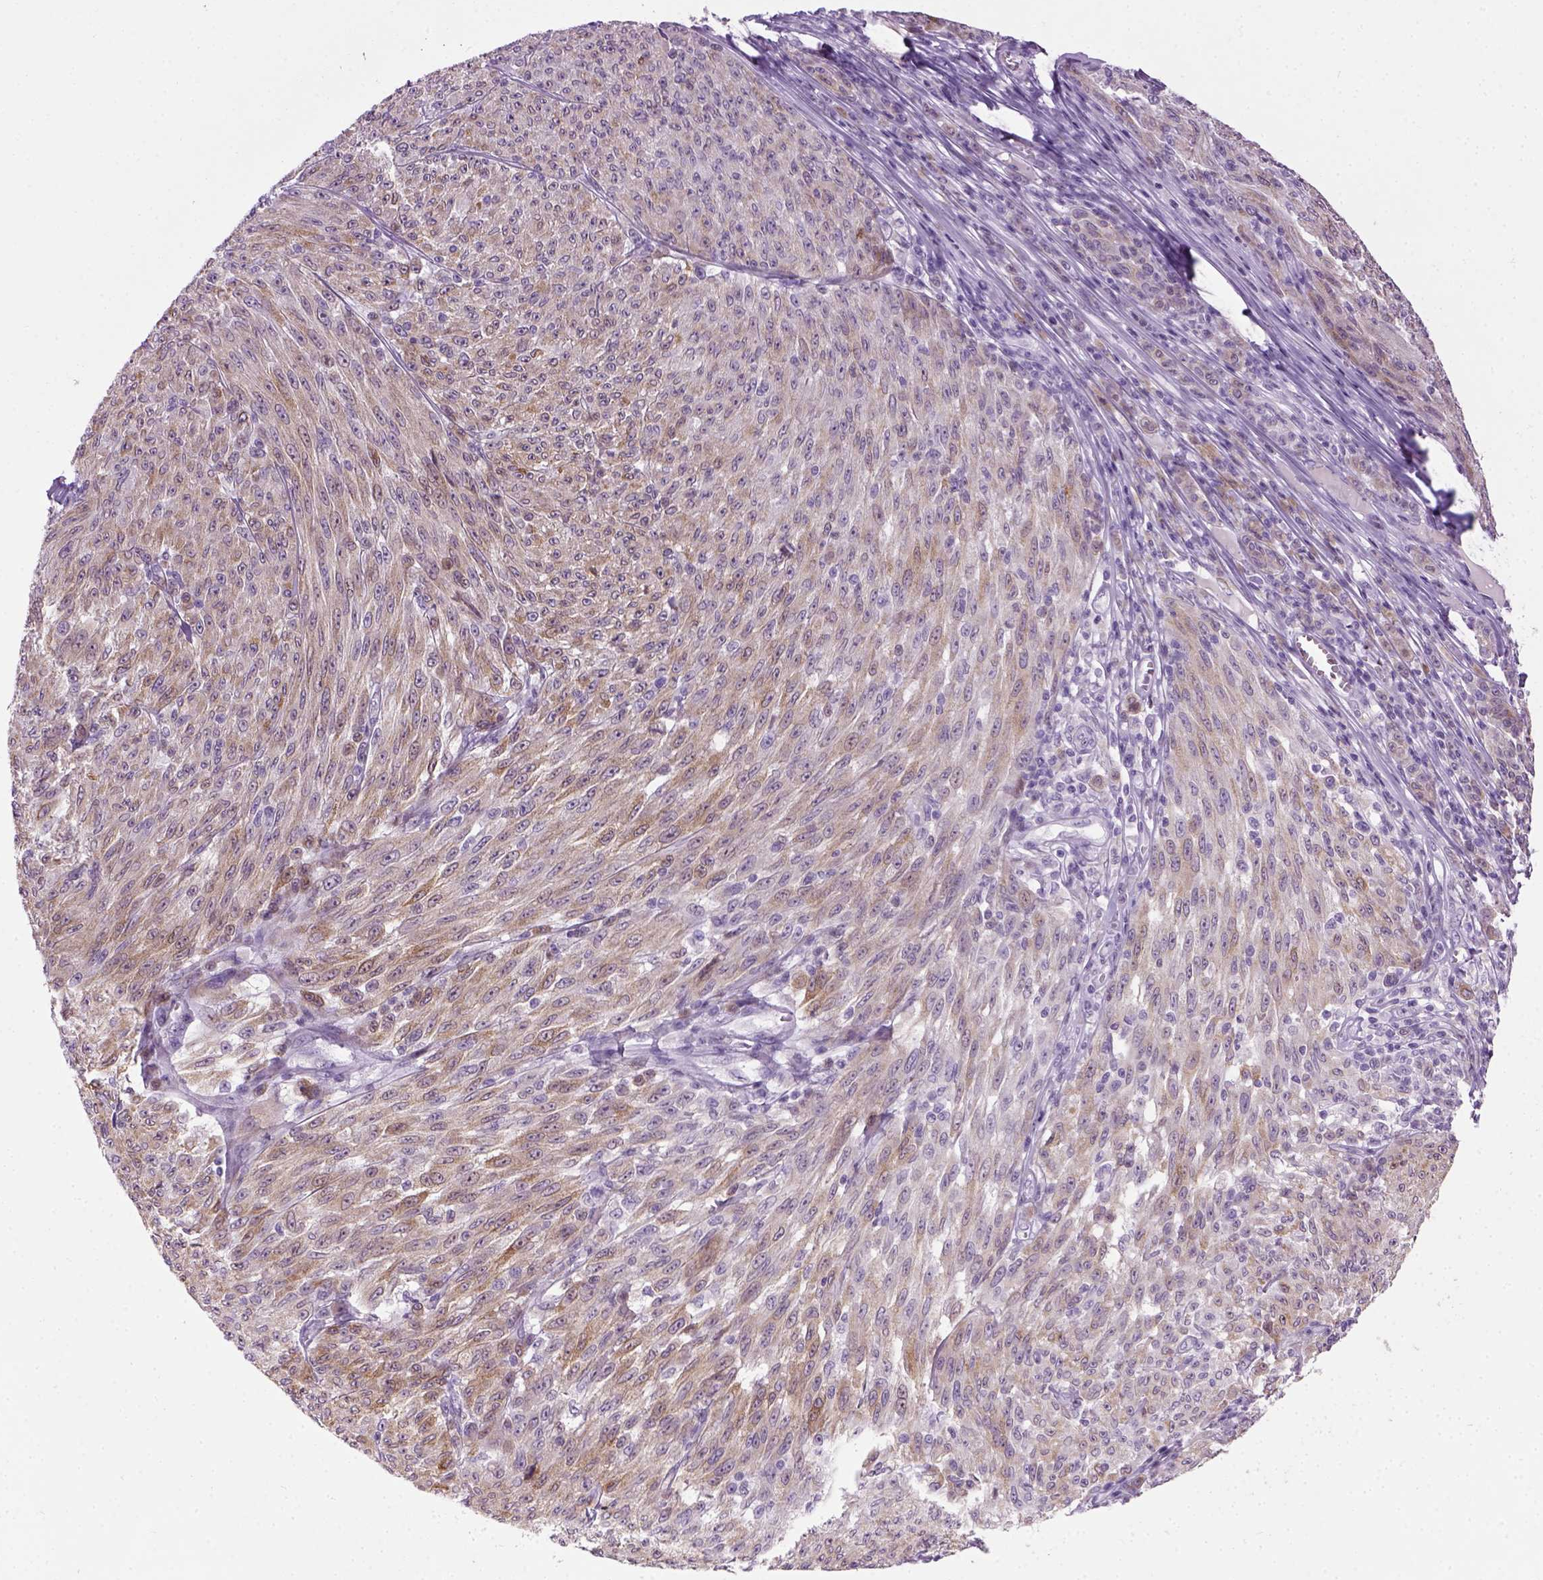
{"staining": {"intensity": "weak", "quantity": "<25%", "location": "cytoplasmic/membranous"}, "tissue": "melanoma", "cell_type": "Tumor cells", "image_type": "cancer", "snomed": [{"axis": "morphology", "description": "Malignant melanoma, NOS"}, {"axis": "topography", "description": "Skin"}], "caption": "A high-resolution photomicrograph shows immunohistochemistry staining of melanoma, which displays no significant expression in tumor cells.", "gene": "GABRB2", "patient": {"sex": "male", "age": 85}}